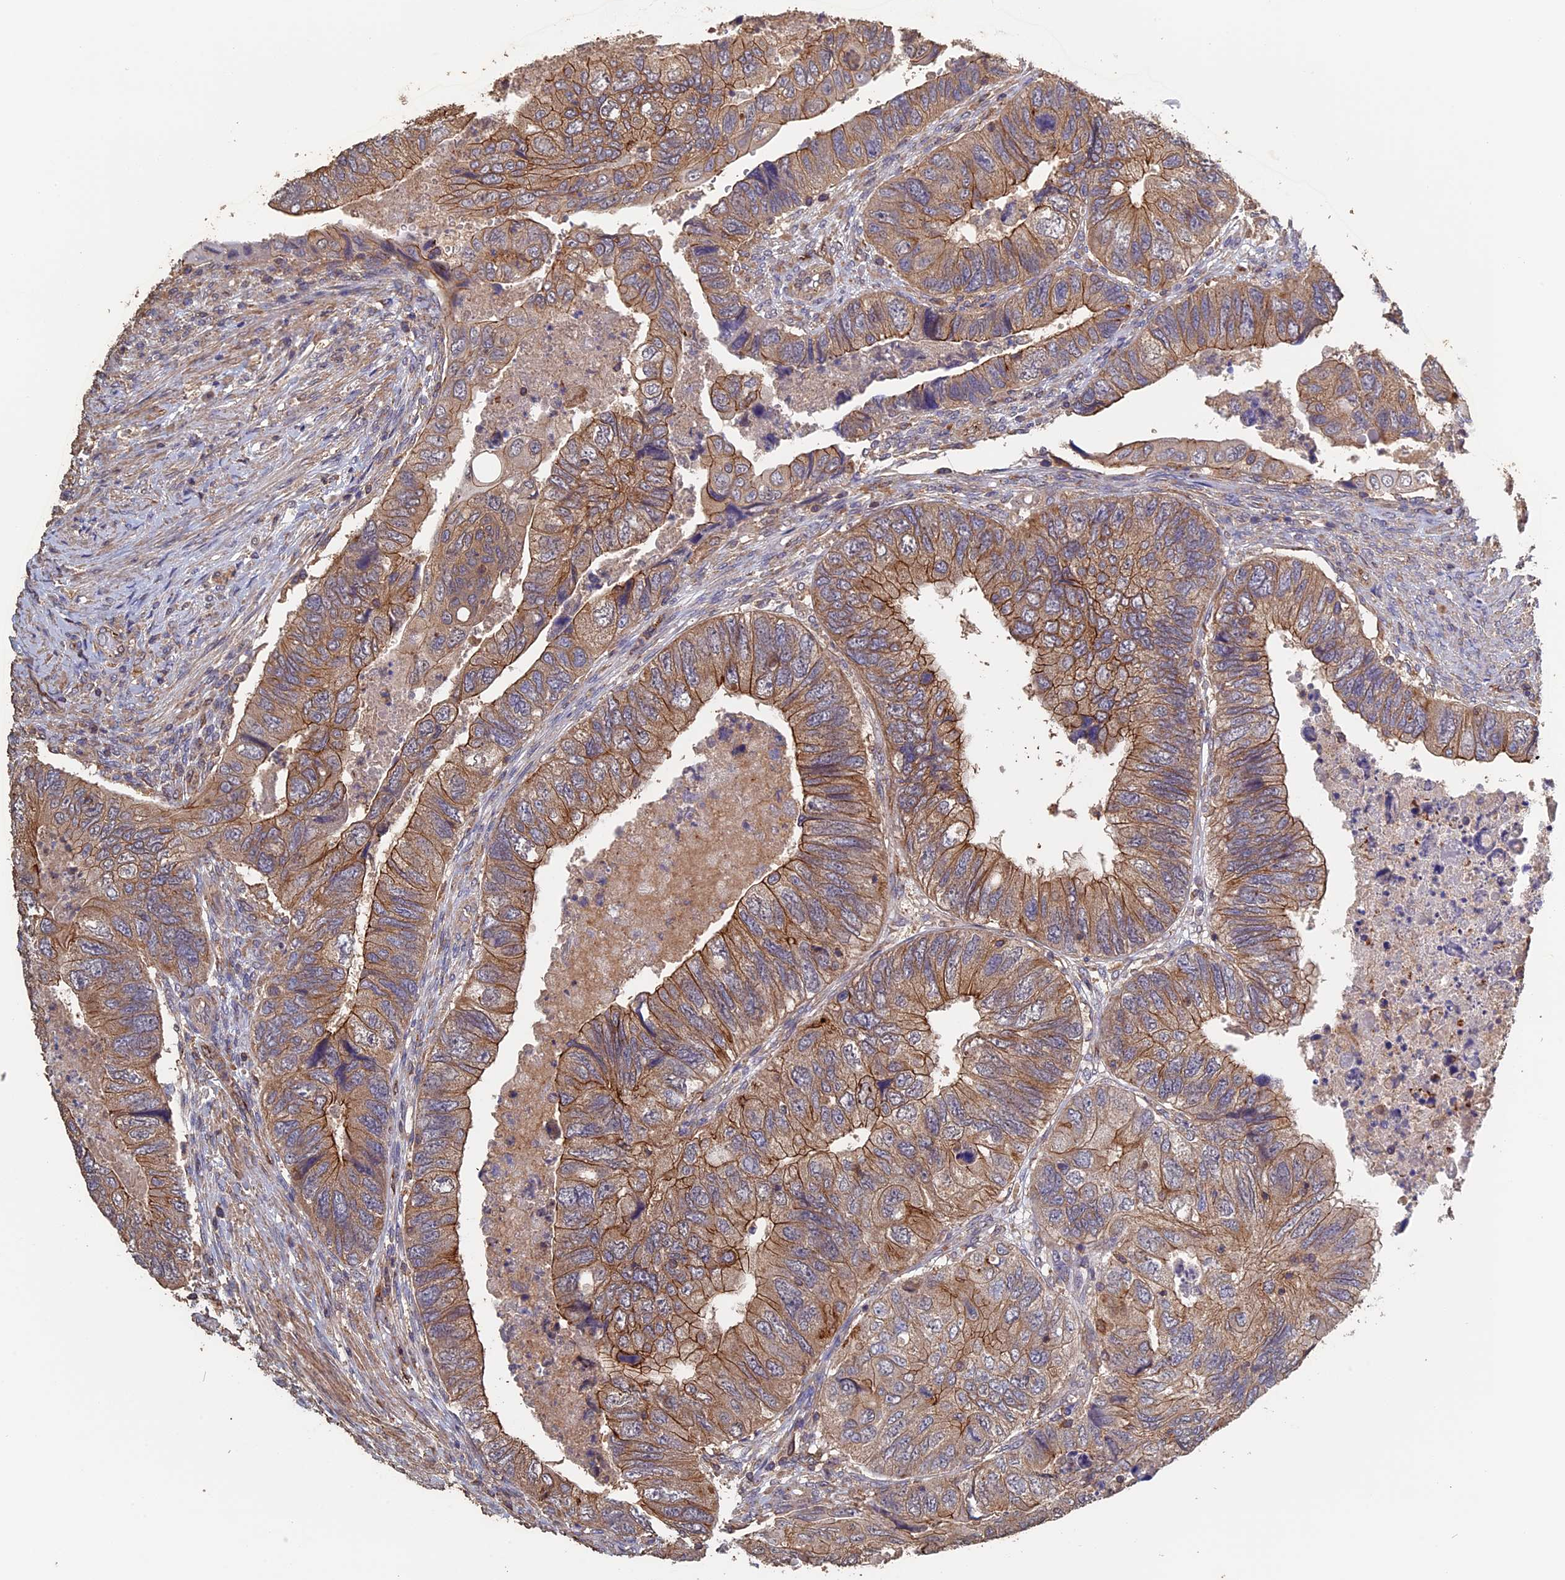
{"staining": {"intensity": "moderate", "quantity": ">75%", "location": "cytoplasmic/membranous"}, "tissue": "colorectal cancer", "cell_type": "Tumor cells", "image_type": "cancer", "snomed": [{"axis": "morphology", "description": "Adenocarcinoma, NOS"}, {"axis": "topography", "description": "Rectum"}], "caption": "DAB (3,3'-diaminobenzidine) immunohistochemical staining of human colorectal adenocarcinoma reveals moderate cytoplasmic/membranous protein expression in approximately >75% of tumor cells. The protein of interest is shown in brown color, while the nuclei are stained blue.", "gene": "PIGQ", "patient": {"sex": "male", "age": 63}}